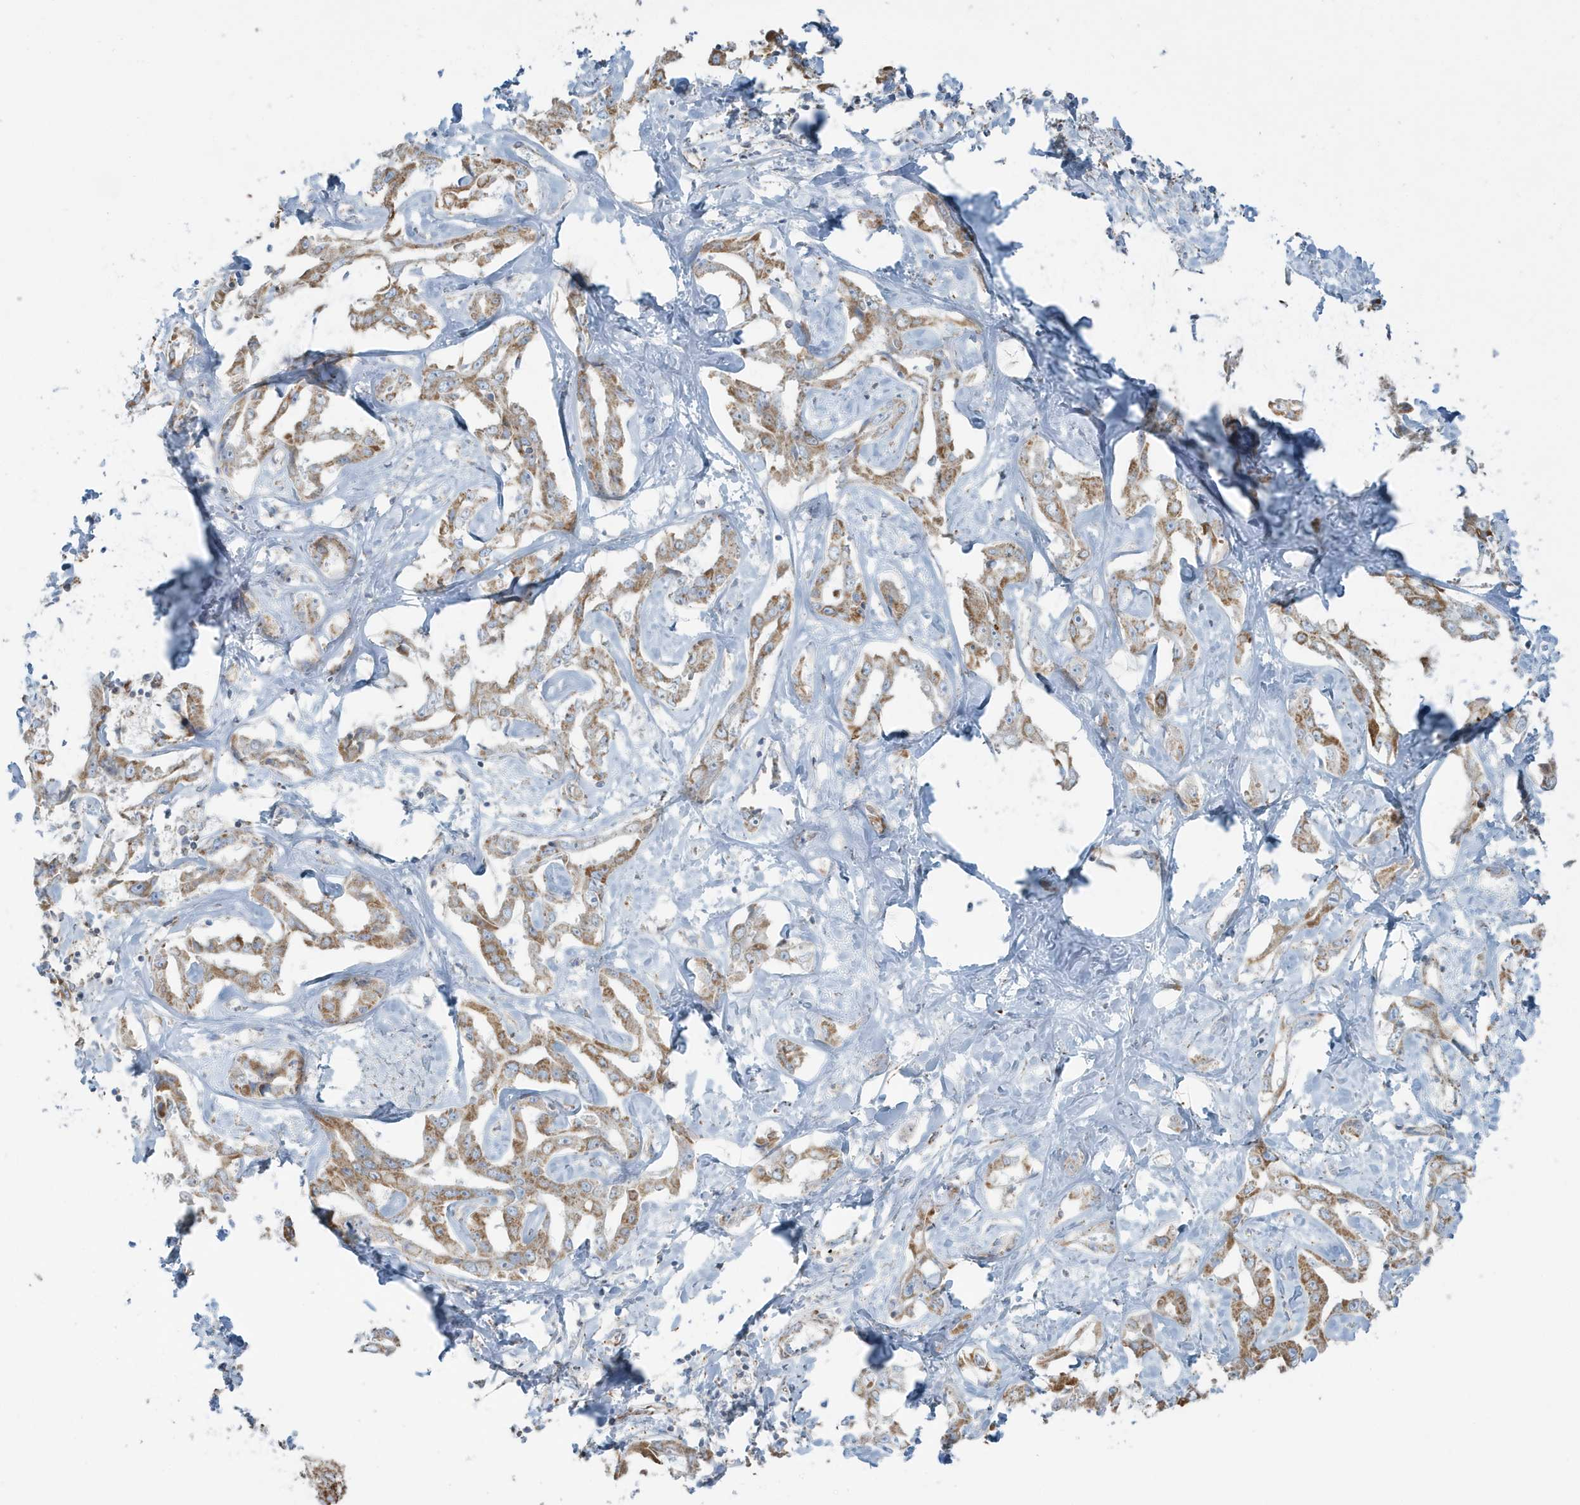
{"staining": {"intensity": "moderate", "quantity": ">75%", "location": "cytoplasmic/membranous"}, "tissue": "liver cancer", "cell_type": "Tumor cells", "image_type": "cancer", "snomed": [{"axis": "morphology", "description": "Cholangiocarcinoma"}, {"axis": "topography", "description": "Liver"}], "caption": "Liver cholangiocarcinoma stained for a protein (brown) displays moderate cytoplasmic/membranous positive positivity in approximately >75% of tumor cells.", "gene": "RAB11FIP3", "patient": {"sex": "male", "age": 59}}